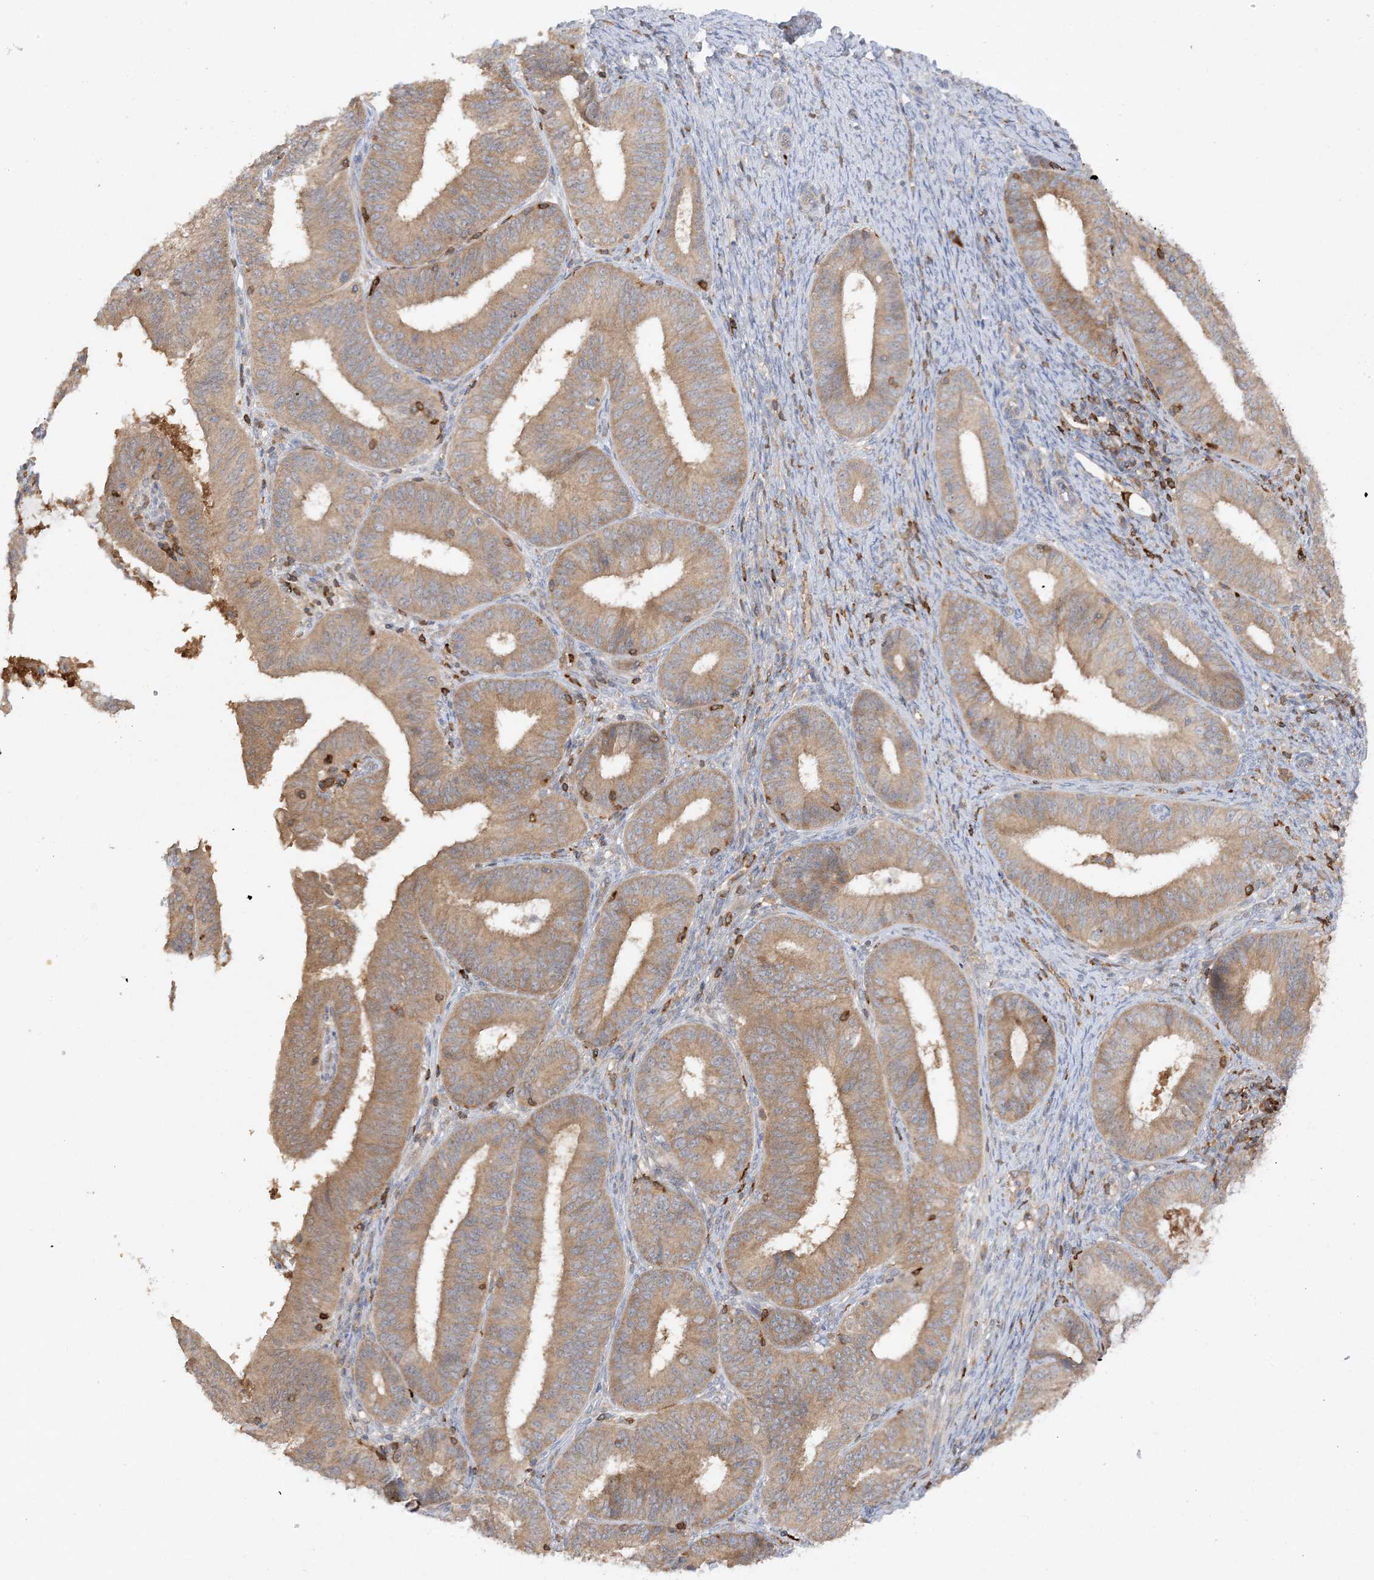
{"staining": {"intensity": "moderate", "quantity": ">75%", "location": "cytoplasmic/membranous"}, "tissue": "endometrial cancer", "cell_type": "Tumor cells", "image_type": "cancer", "snomed": [{"axis": "morphology", "description": "Adenocarcinoma, NOS"}, {"axis": "topography", "description": "Endometrium"}], "caption": "Tumor cells display medium levels of moderate cytoplasmic/membranous positivity in about >75% of cells in endometrial cancer (adenocarcinoma).", "gene": "PHACTR2", "patient": {"sex": "female", "age": 51}}